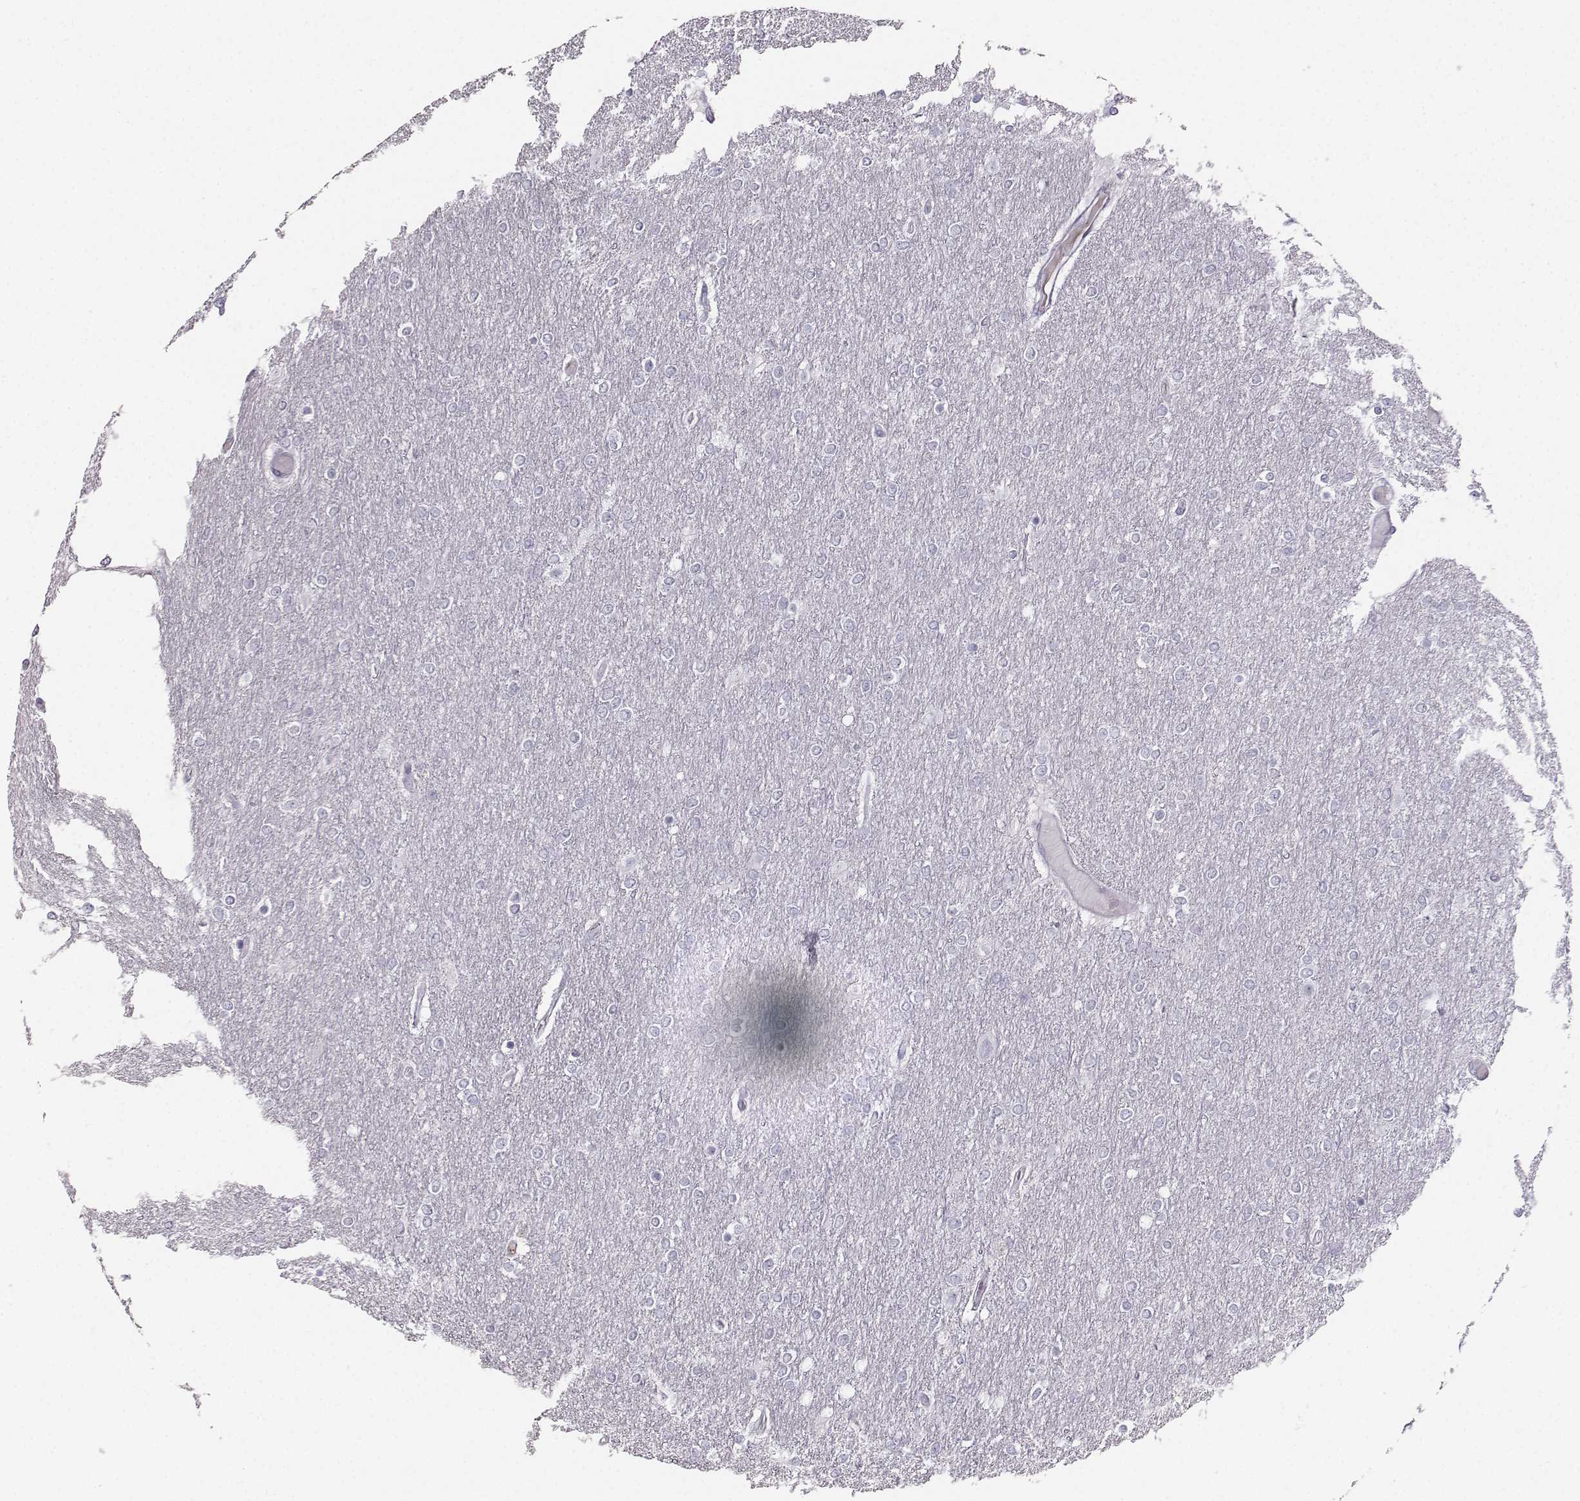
{"staining": {"intensity": "negative", "quantity": "none", "location": "none"}, "tissue": "glioma", "cell_type": "Tumor cells", "image_type": "cancer", "snomed": [{"axis": "morphology", "description": "Glioma, malignant, High grade"}, {"axis": "topography", "description": "Brain"}], "caption": "DAB (3,3'-diaminobenzidine) immunohistochemical staining of malignant high-grade glioma demonstrates no significant staining in tumor cells. (Stains: DAB (3,3'-diaminobenzidine) immunohistochemistry with hematoxylin counter stain, Microscopy: brightfield microscopy at high magnification).", "gene": "CASR", "patient": {"sex": "female", "age": 61}}